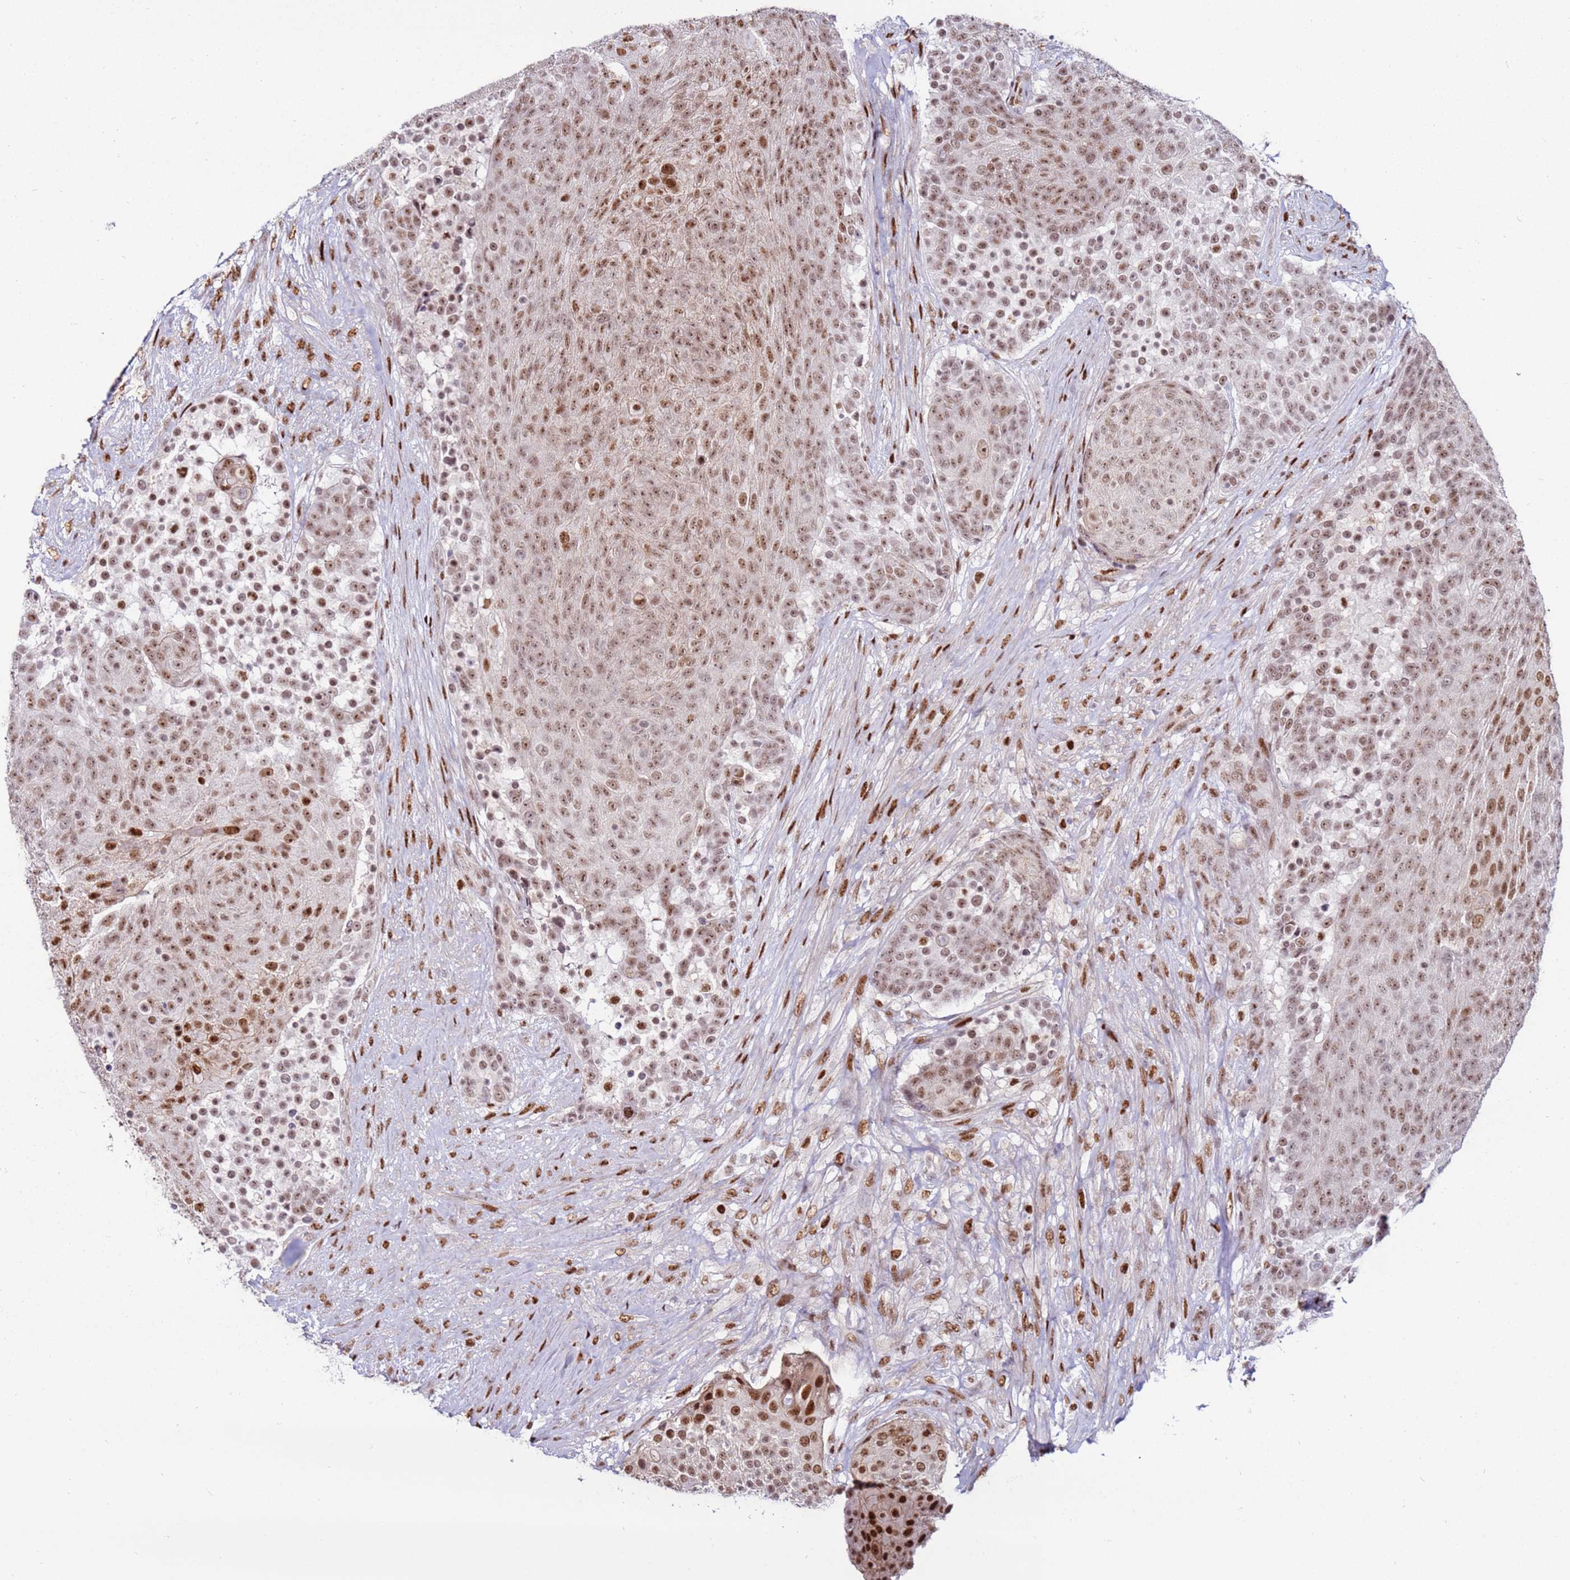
{"staining": {"intensity": "moderate", "quantity": ">75%", "location": "nuclear"}, "tissue": "urothelial cancer", "cell_type": "Tumor cells", "image_type": "cancer", "snomed": [{"axis": "morphology", "description": "Urothelial carcinoma, High grade"}, {"axis": "topography", "description": "Urinary bladder"}], "caption": "Immunohistochemical staining of urothelial cancer demonstrates medium levels of moderate nuclear positivity in approximately >75% of tumor cells. Immunohistochemistry (ihc) stains the protein in brown and the nuclei are stained blue.", "gene": "KPNA4", "patient": {"sex": "female", "age": 63}}